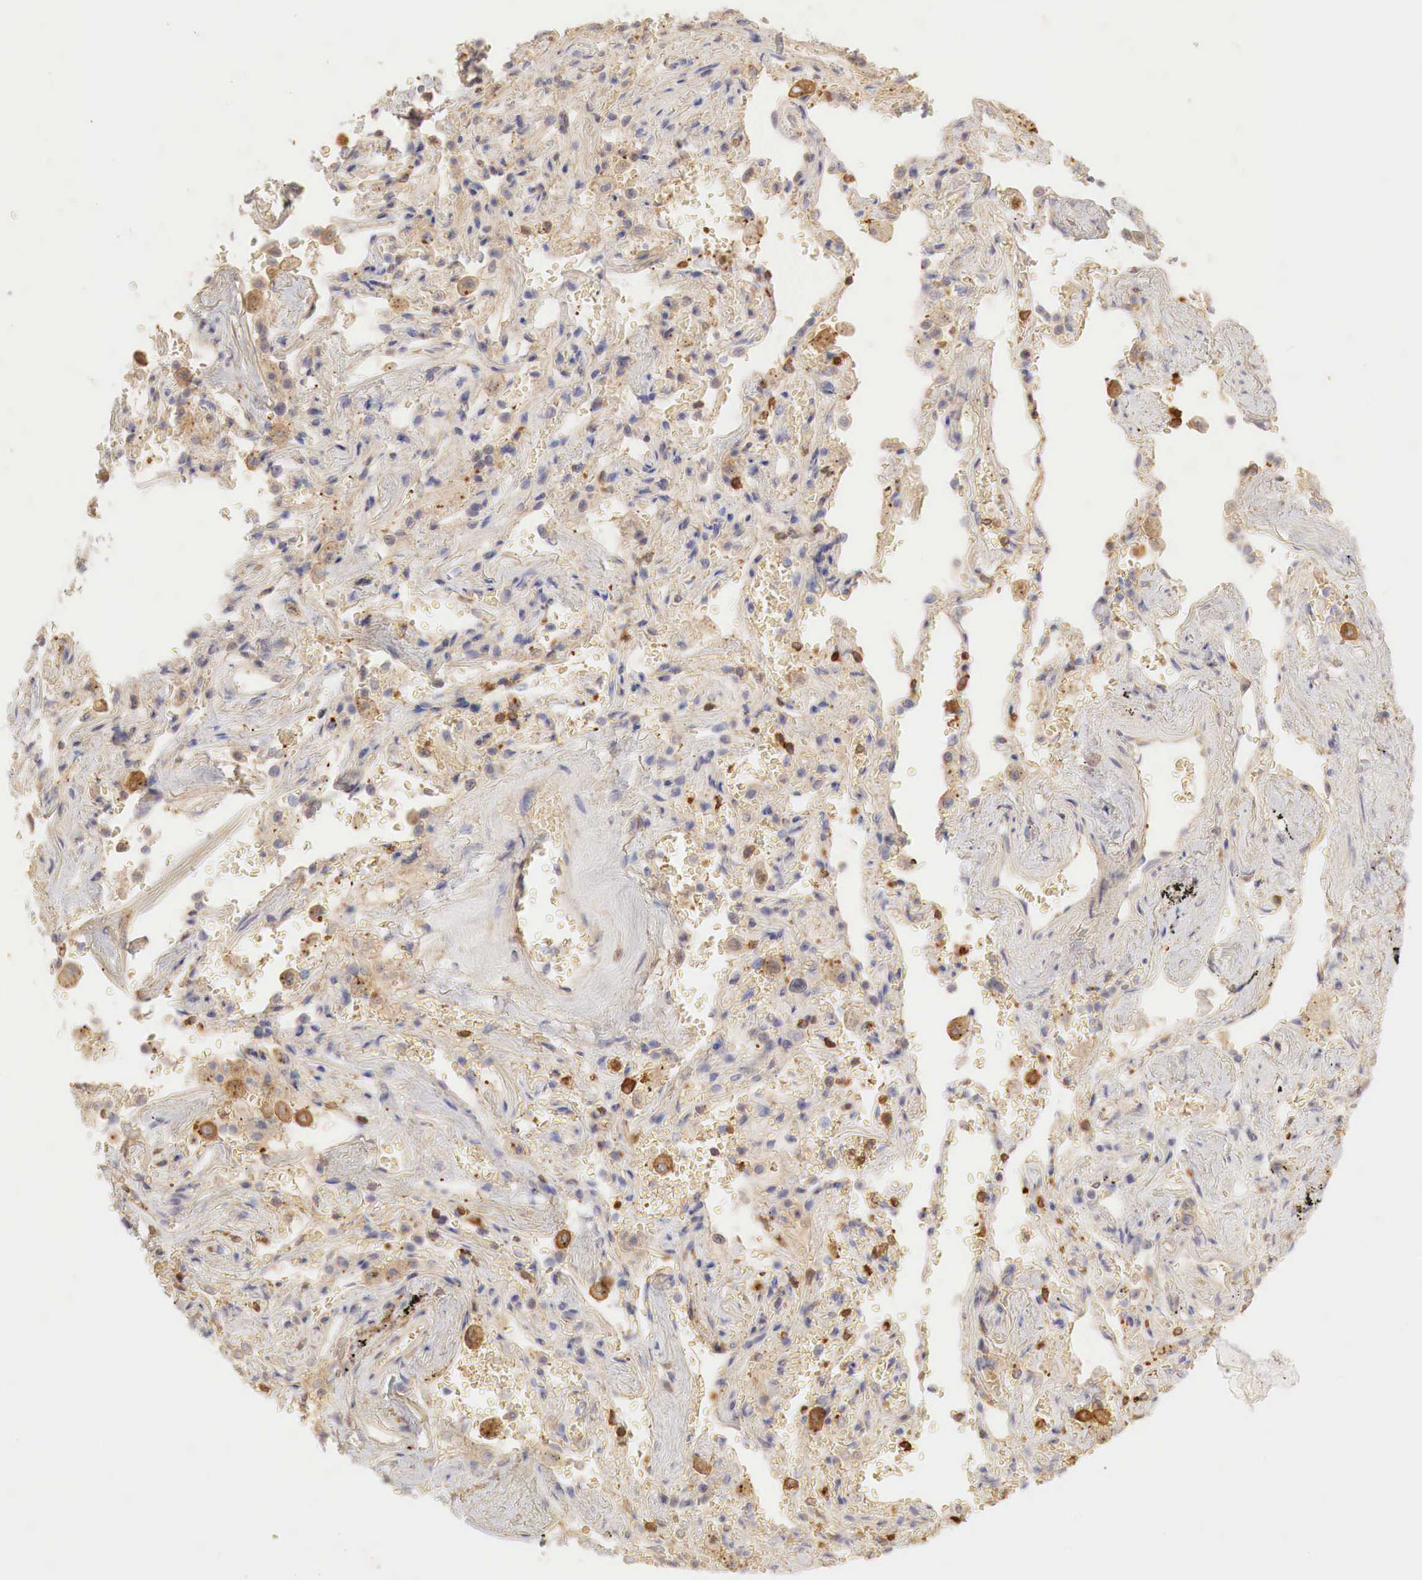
{"staining": {"intensity": "moderate", "quantity": ">75%", "location": "cytoplasmic/membranous"}, "tissue": "adipose tissue", "cell_type": "Adipocytes", "image_type": "normal", "snomed": [{"axis": "morphology", "description": "Normal tissue, NOS"}, {"axis": "topography", "description": "Cartilage tissue"}, {"axis": "topography", "description": "Lung"}], "caption": "Adipocytes demonstrate moderate cytoplasmic/membranous positivity in approximately >75% of cells in normal adipose tissue. (brown staining indicates protein expression, while blue staining denotes nuclei).", "gene": "G6PD", "patient": {"sex": "male", "age": 65}}